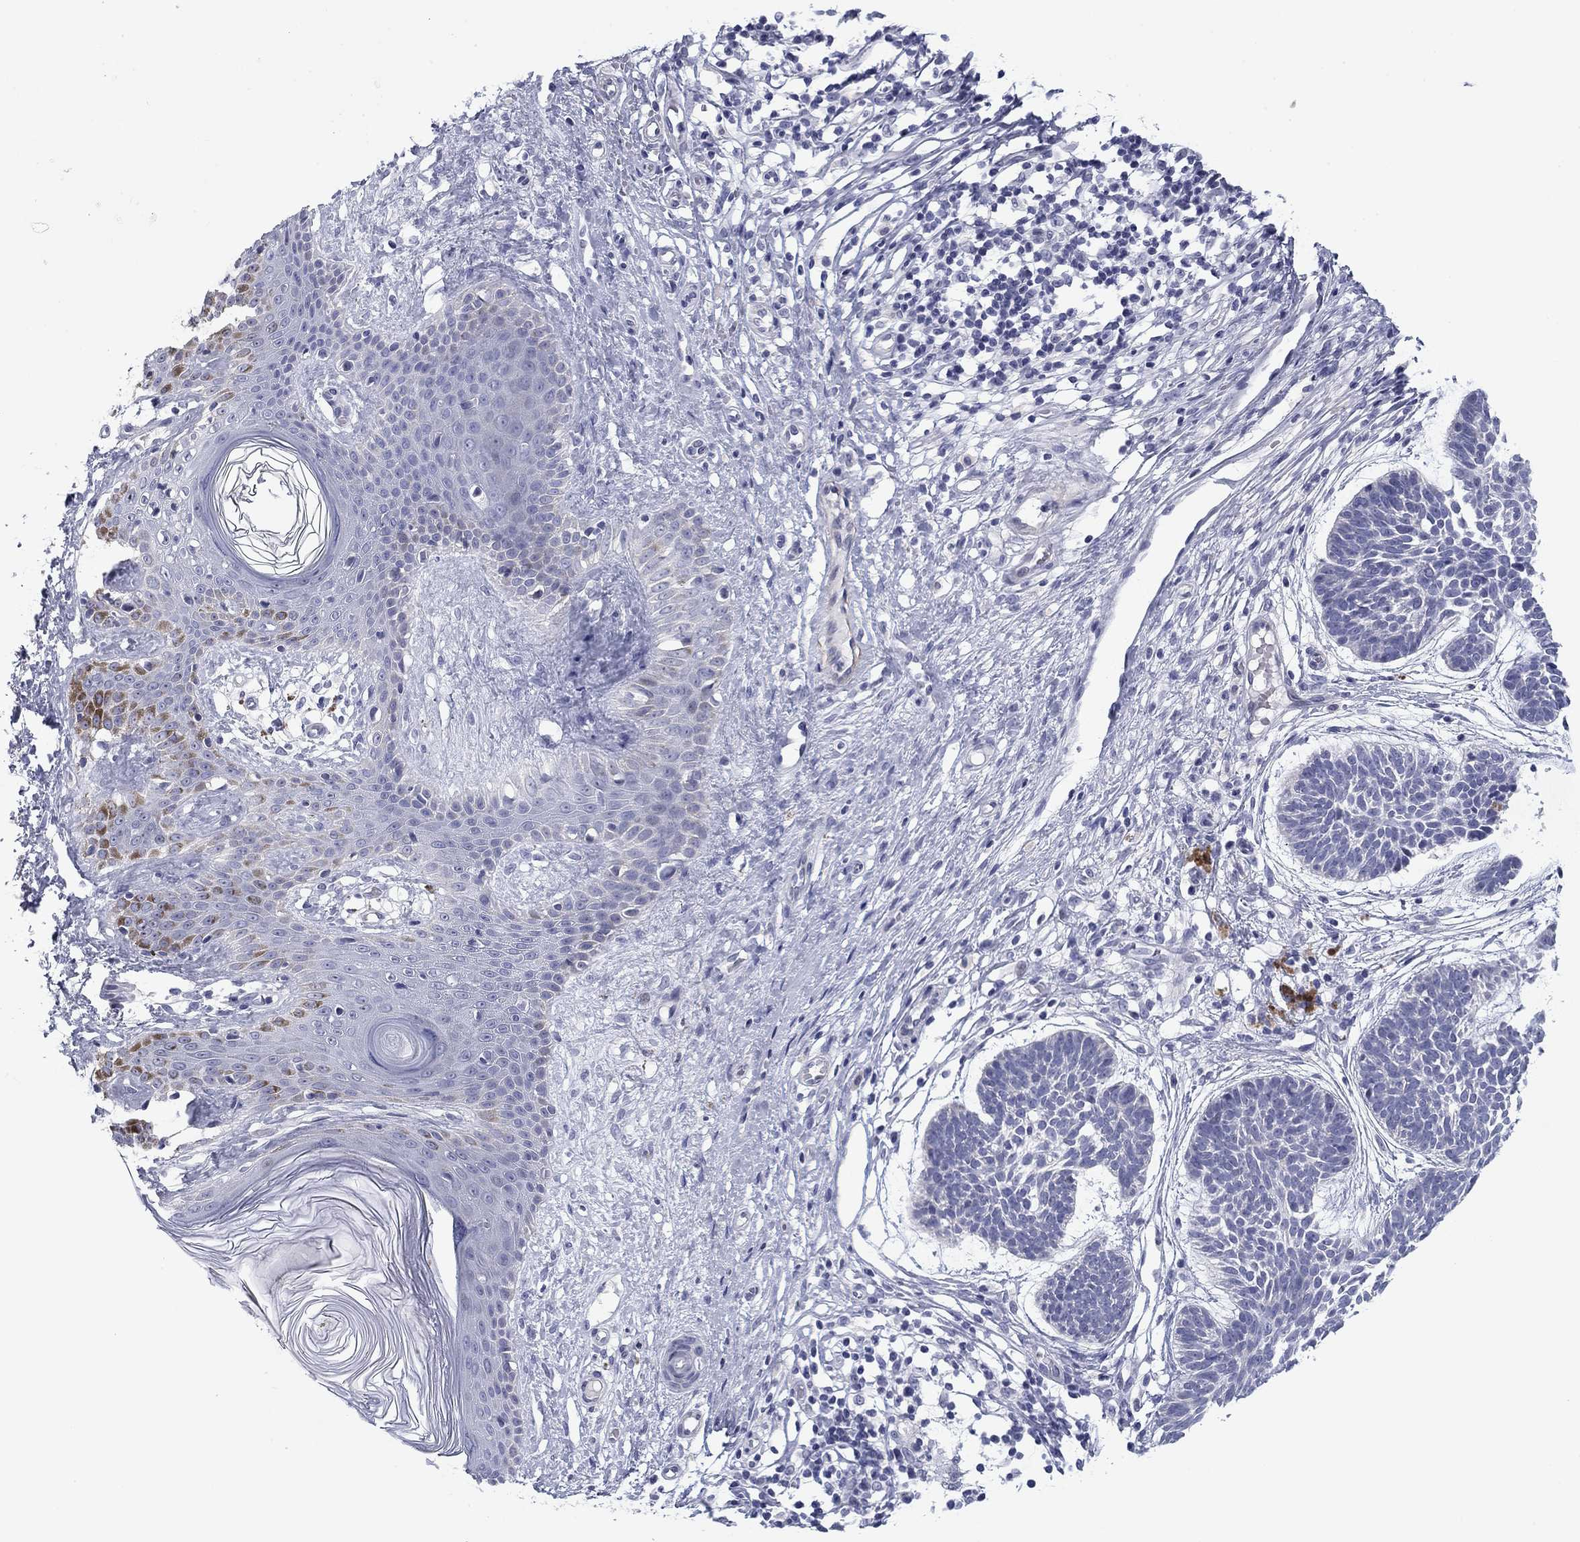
{"staining": {"intensity": "negative", "quantity": "none", "location": "none"}, "tissue": "skin cancer", "cell_type": "Tumor cells", "image_type": "cancer", "snomed": [{"axis": "morphology", "description": "Basal cell carcinoma"}, {"axis": "topography", "description": "Skin"}], "caption": "Photomicrograph shows no protein staining in tumor cells of skin cancer (basal cell carcinoma) tissue.", "gene": "PRPH", "patient": {"sex": "male", "age": 85}}